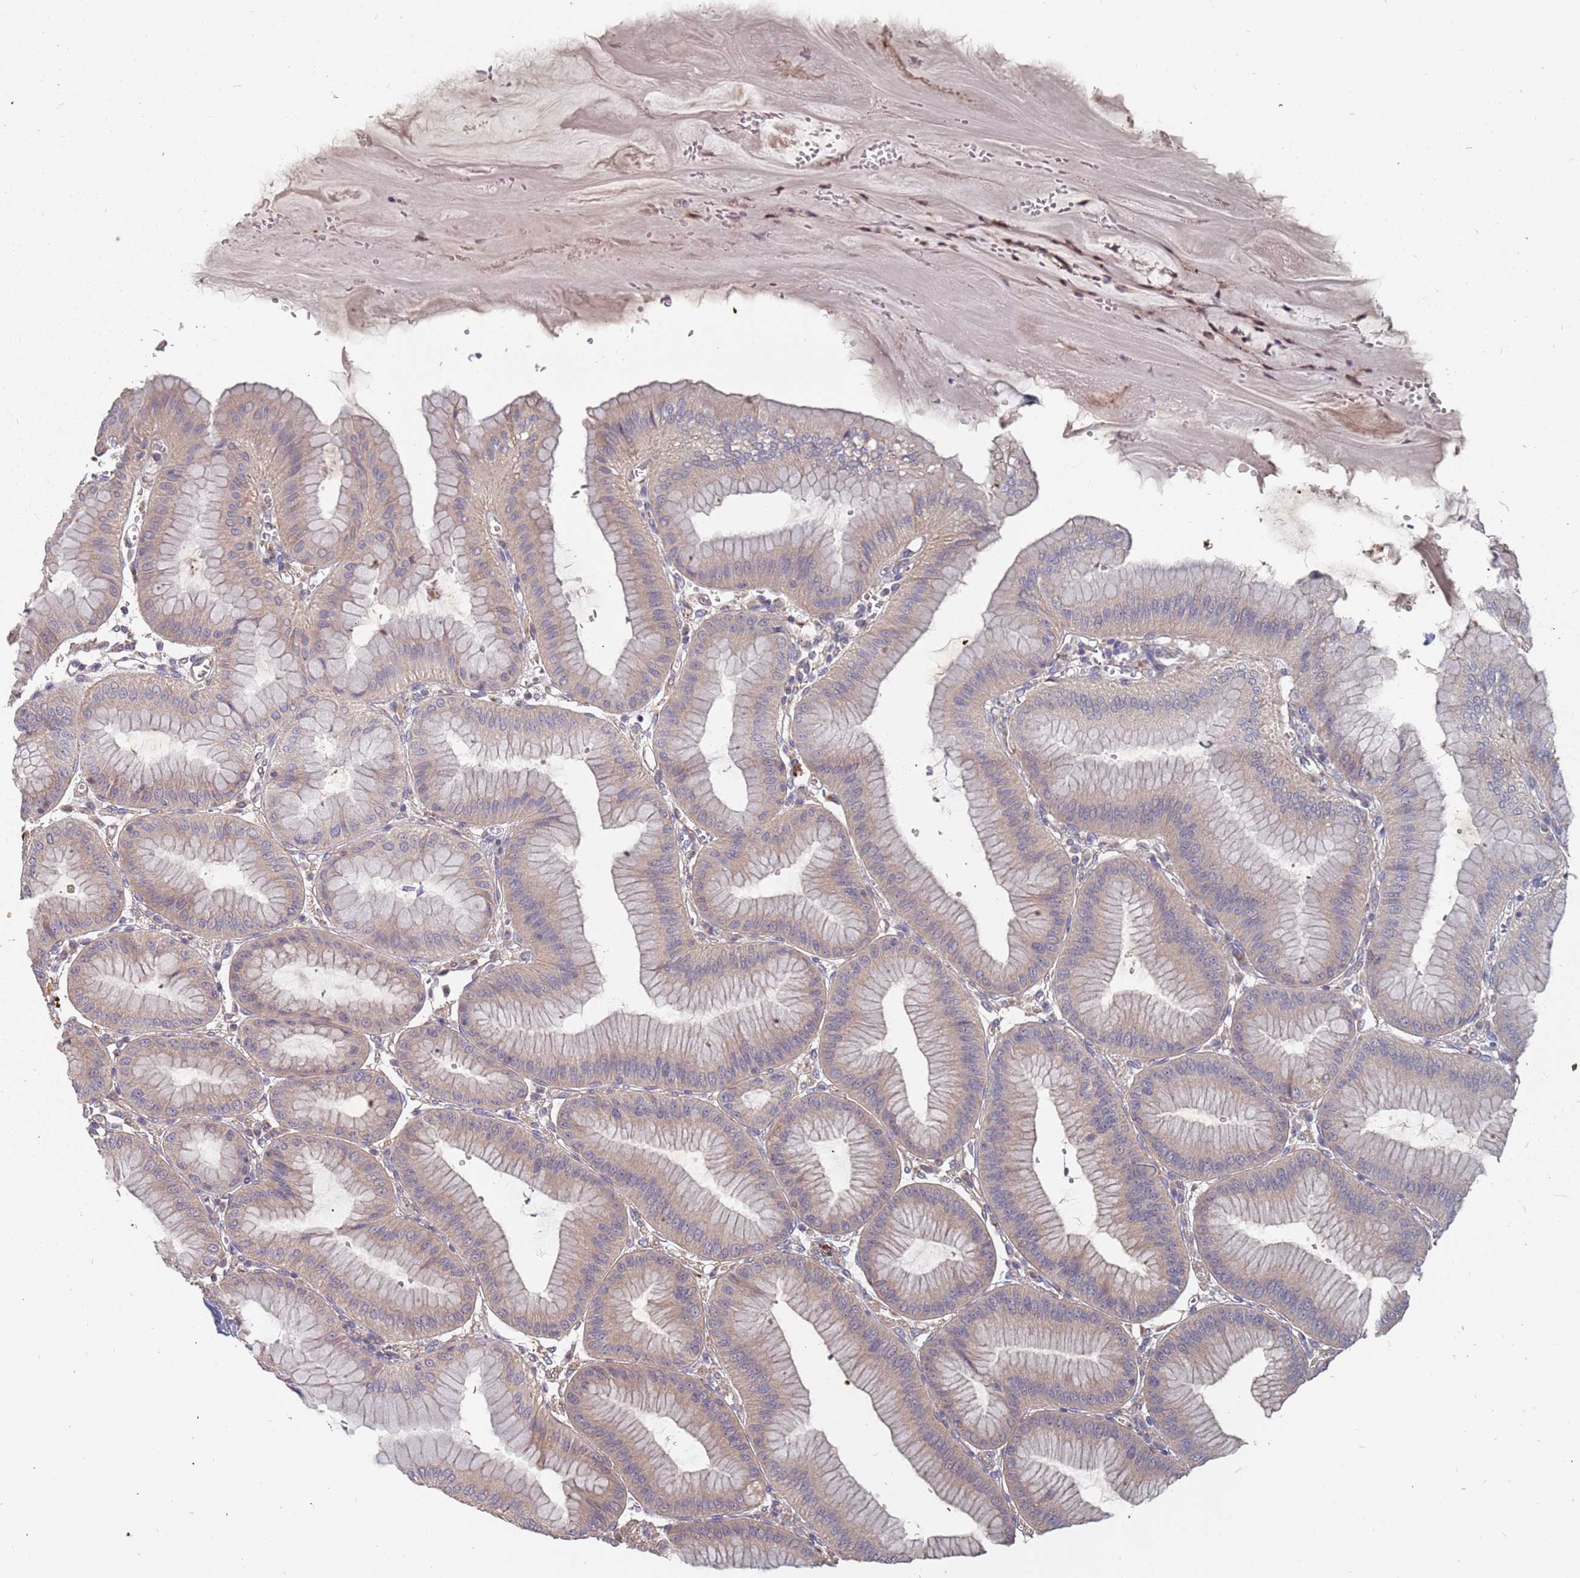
{"staining": {"intensity": "weak", "quantity": "<25%", "location": "cytoplasmic/membranous"}, "tissue": "stomach", "cell_type": "Glandular cells", "image_type": "normal", "snomed": [{"axis": "morphology", "description": "Normal tissue, NOS"}, {"axis": "topography", "description": "Stomach, lower"}], "caption": "A photomicrograph of human stomach is negative for staining in glandular cells. Nuclei are stained in blue.", "gene": "TCEANC2", "patient": {"sex": "male", "age": 71}}